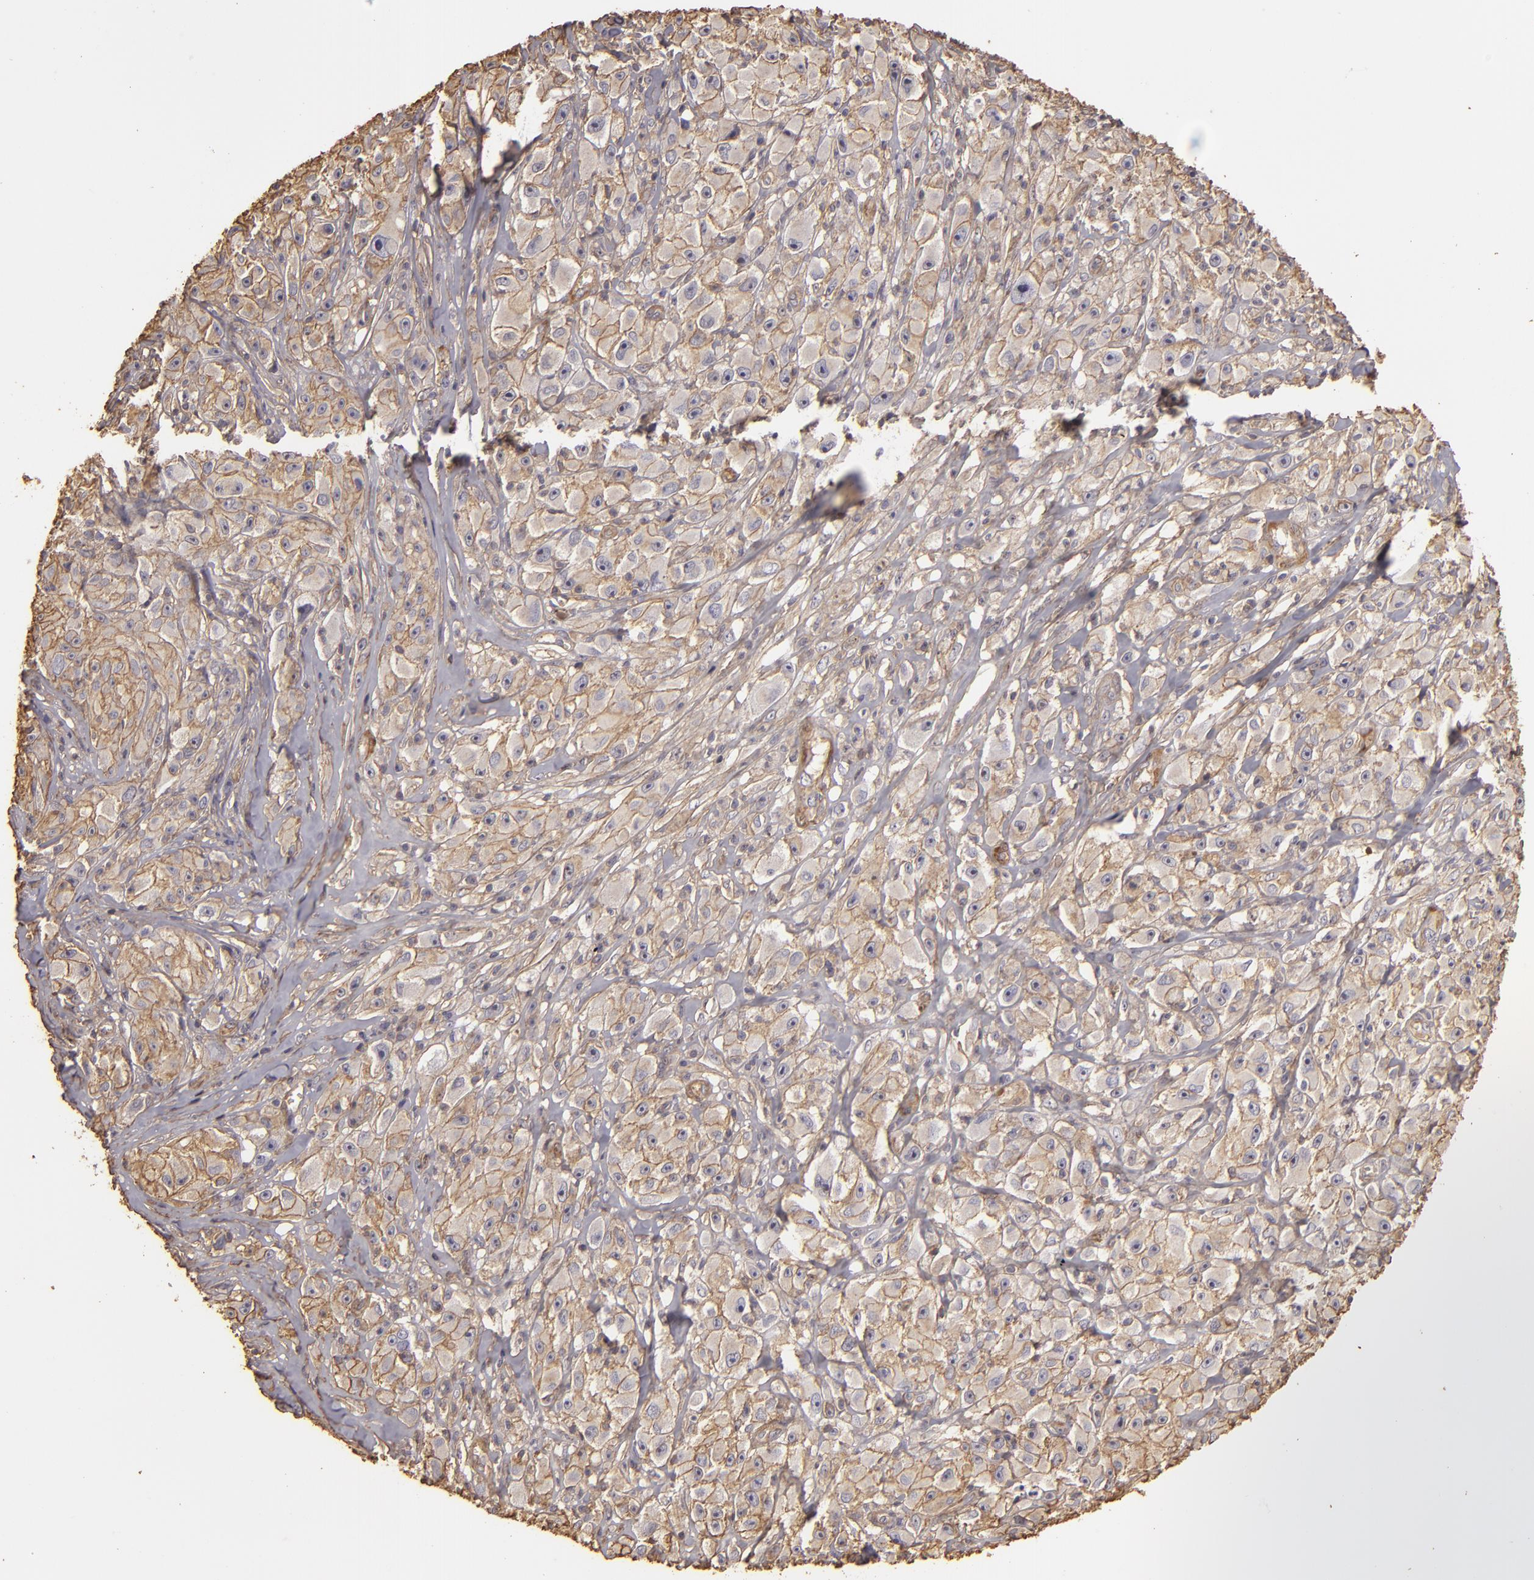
{"staining": {"intensity": "weak", "quantity": ">75%", "location": "cytoplasmic/membranous"}, "tissue": "melanoma", "cell_type": "Tumor cells", "image_type": "cancer", "snomed": [{"axis": "morphology", "description": "Malignant melanoma, NOS"}, {"axis": "topography", "description": "Skin"}], "caption": "Malignant melanoma tissue demonstrates weak cytoplasmic/membranous staining in approximately >75% of tumor cells", "gene": "HSPB6", "patient": {"sex": "male", "age": 56}}